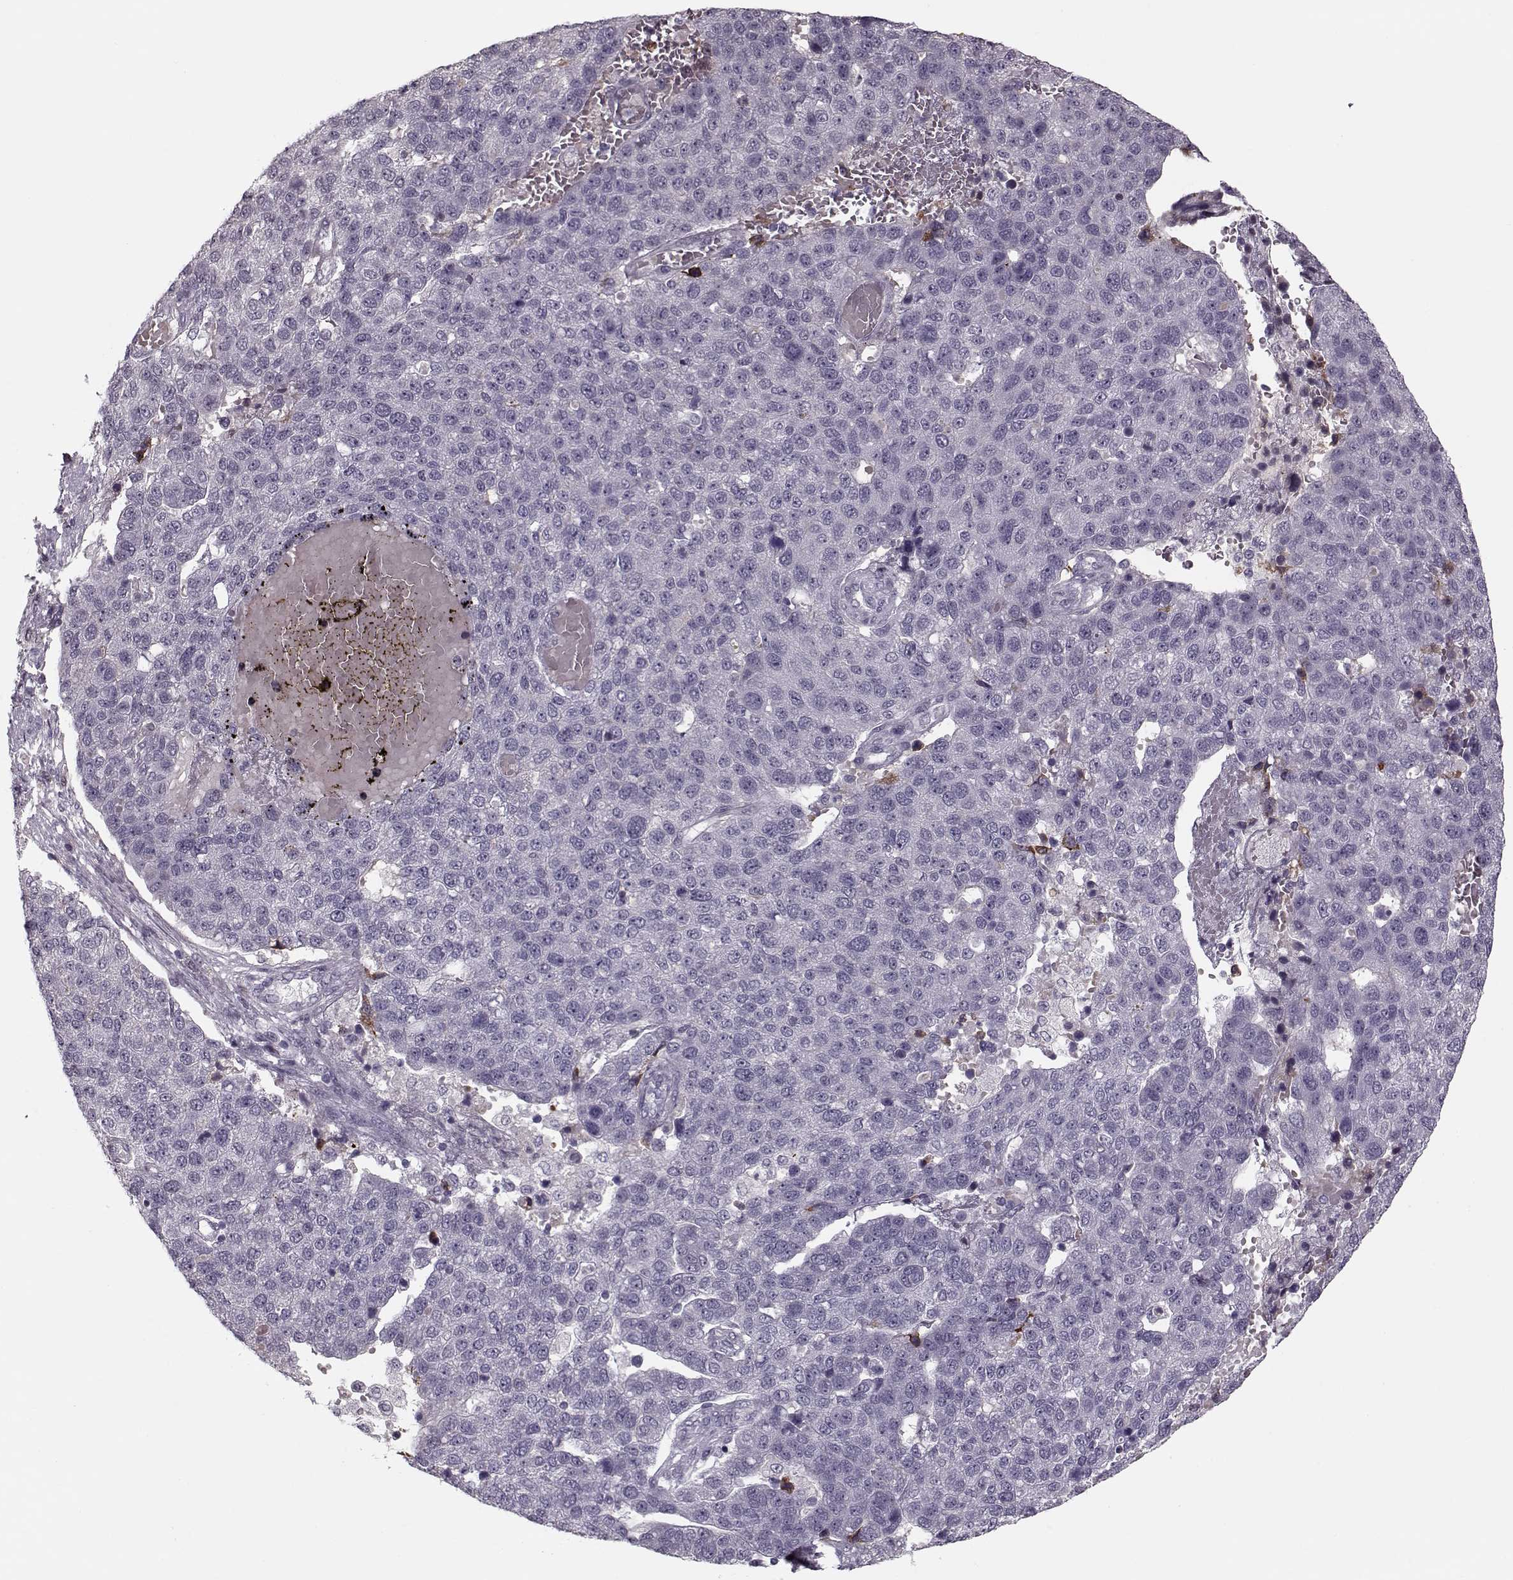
{"staining": {"intensity": "negative", "quantity": "none", "location": "none"}, "tissue": "pancreatic cancer", "cell_type": "Tumor cells", "image_type": "cancer", "snomed": [{"axis": "morphology", "description": "Adenocarcinoma, NOS"}, {"axis": "topography", "description": "Pancreas"}], "caption": "IHC micrograph of neoplastic tissue: human pancreatic adenocarcinoma stained with DAB displays no significant protein expression in tumor cells.", "gene": "DNAI3", "patient": {"sex": "female", "age": 61}}